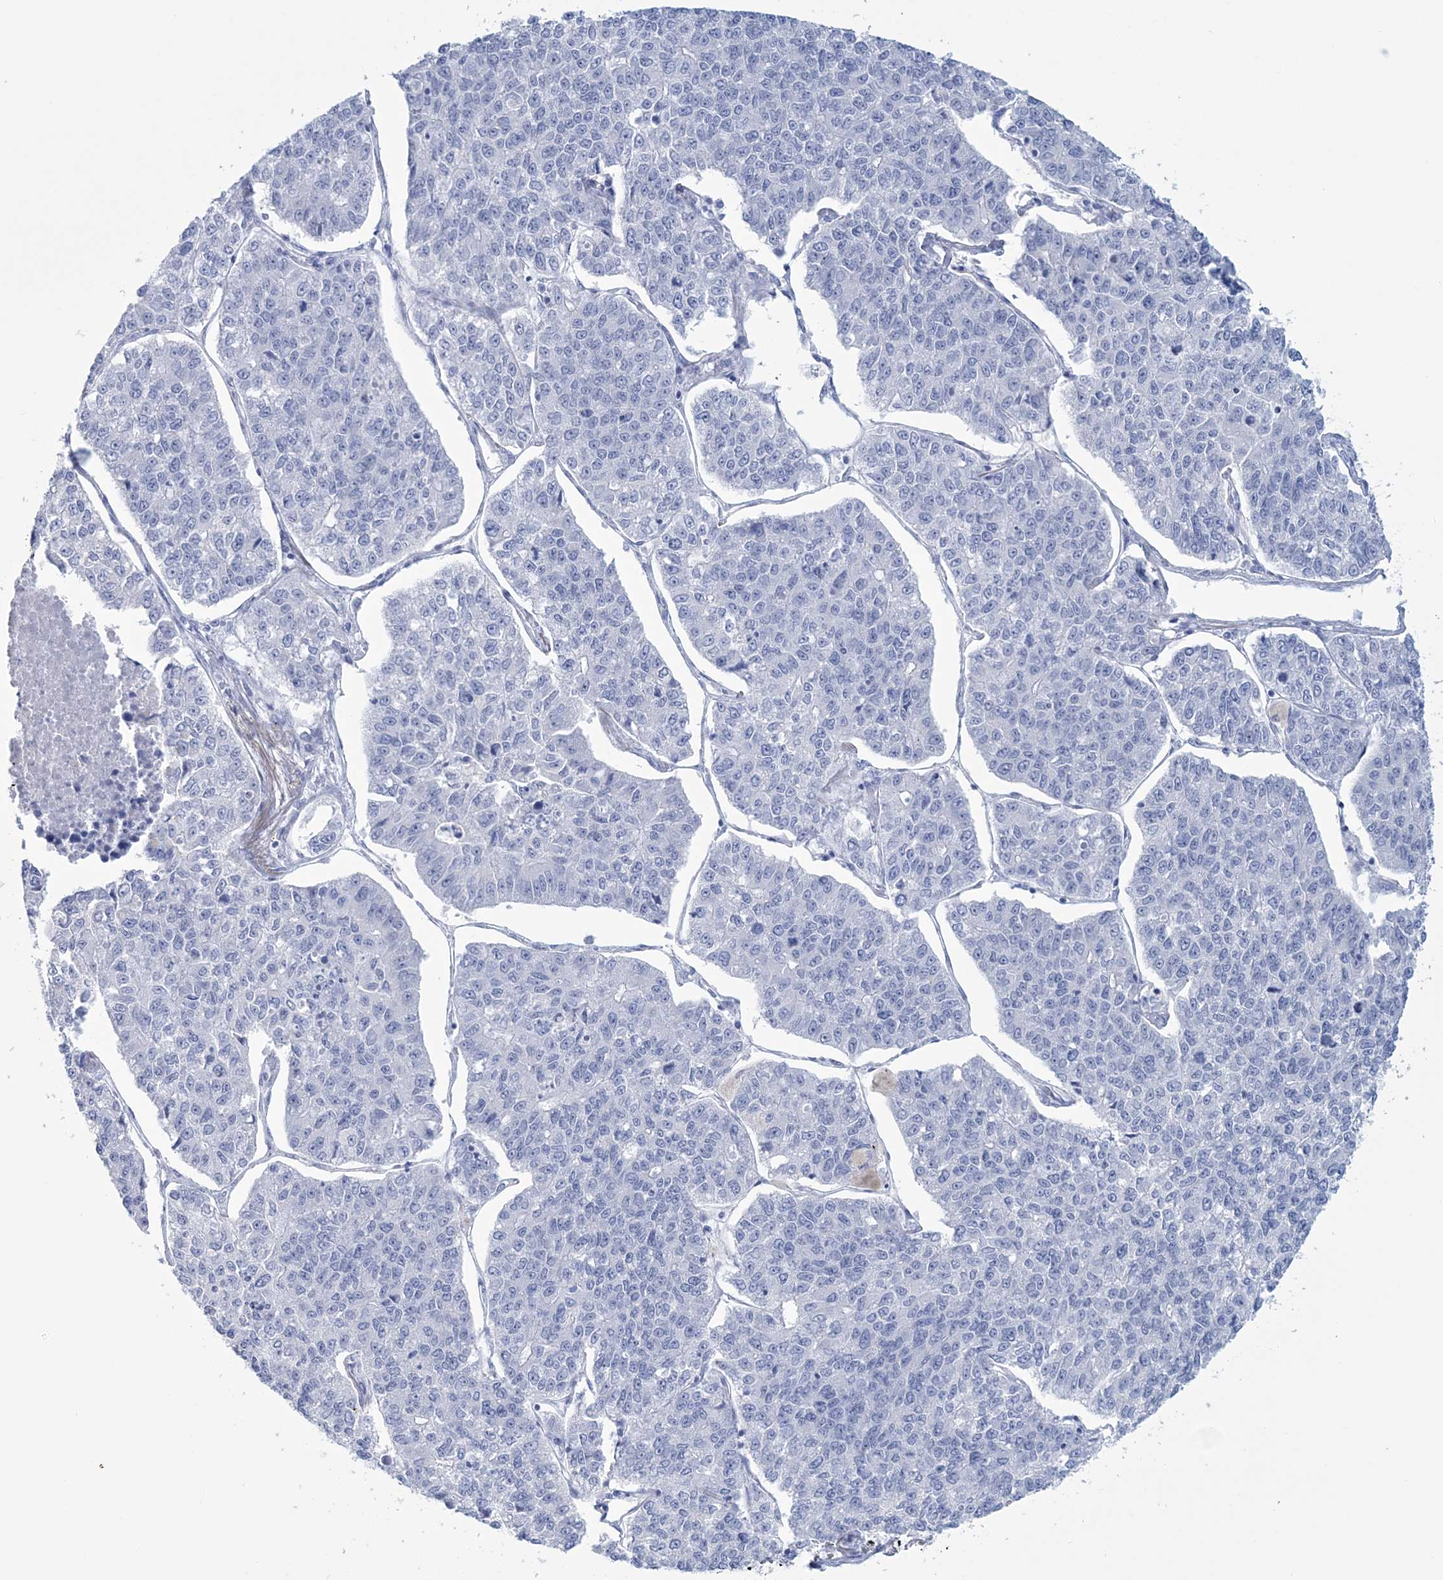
{"staining": {"intensity": "negative", "quantity": "none", "location": "none"}, "tissue": "lung cancer", "cell_type": "Tumor cells", "image_type": "cancer", "snomed": [{"axis": "morphology", "description": "Adenocarcinoma, NOS"}, {"axis": "topography", "description": "Lung"}], "caption": "An image of adenocarcinoma (lung) stained for a protein shows no brown staining in tumor cells.", "gene": "DPCD", "patient": {"sex": "male", "age": 49}}